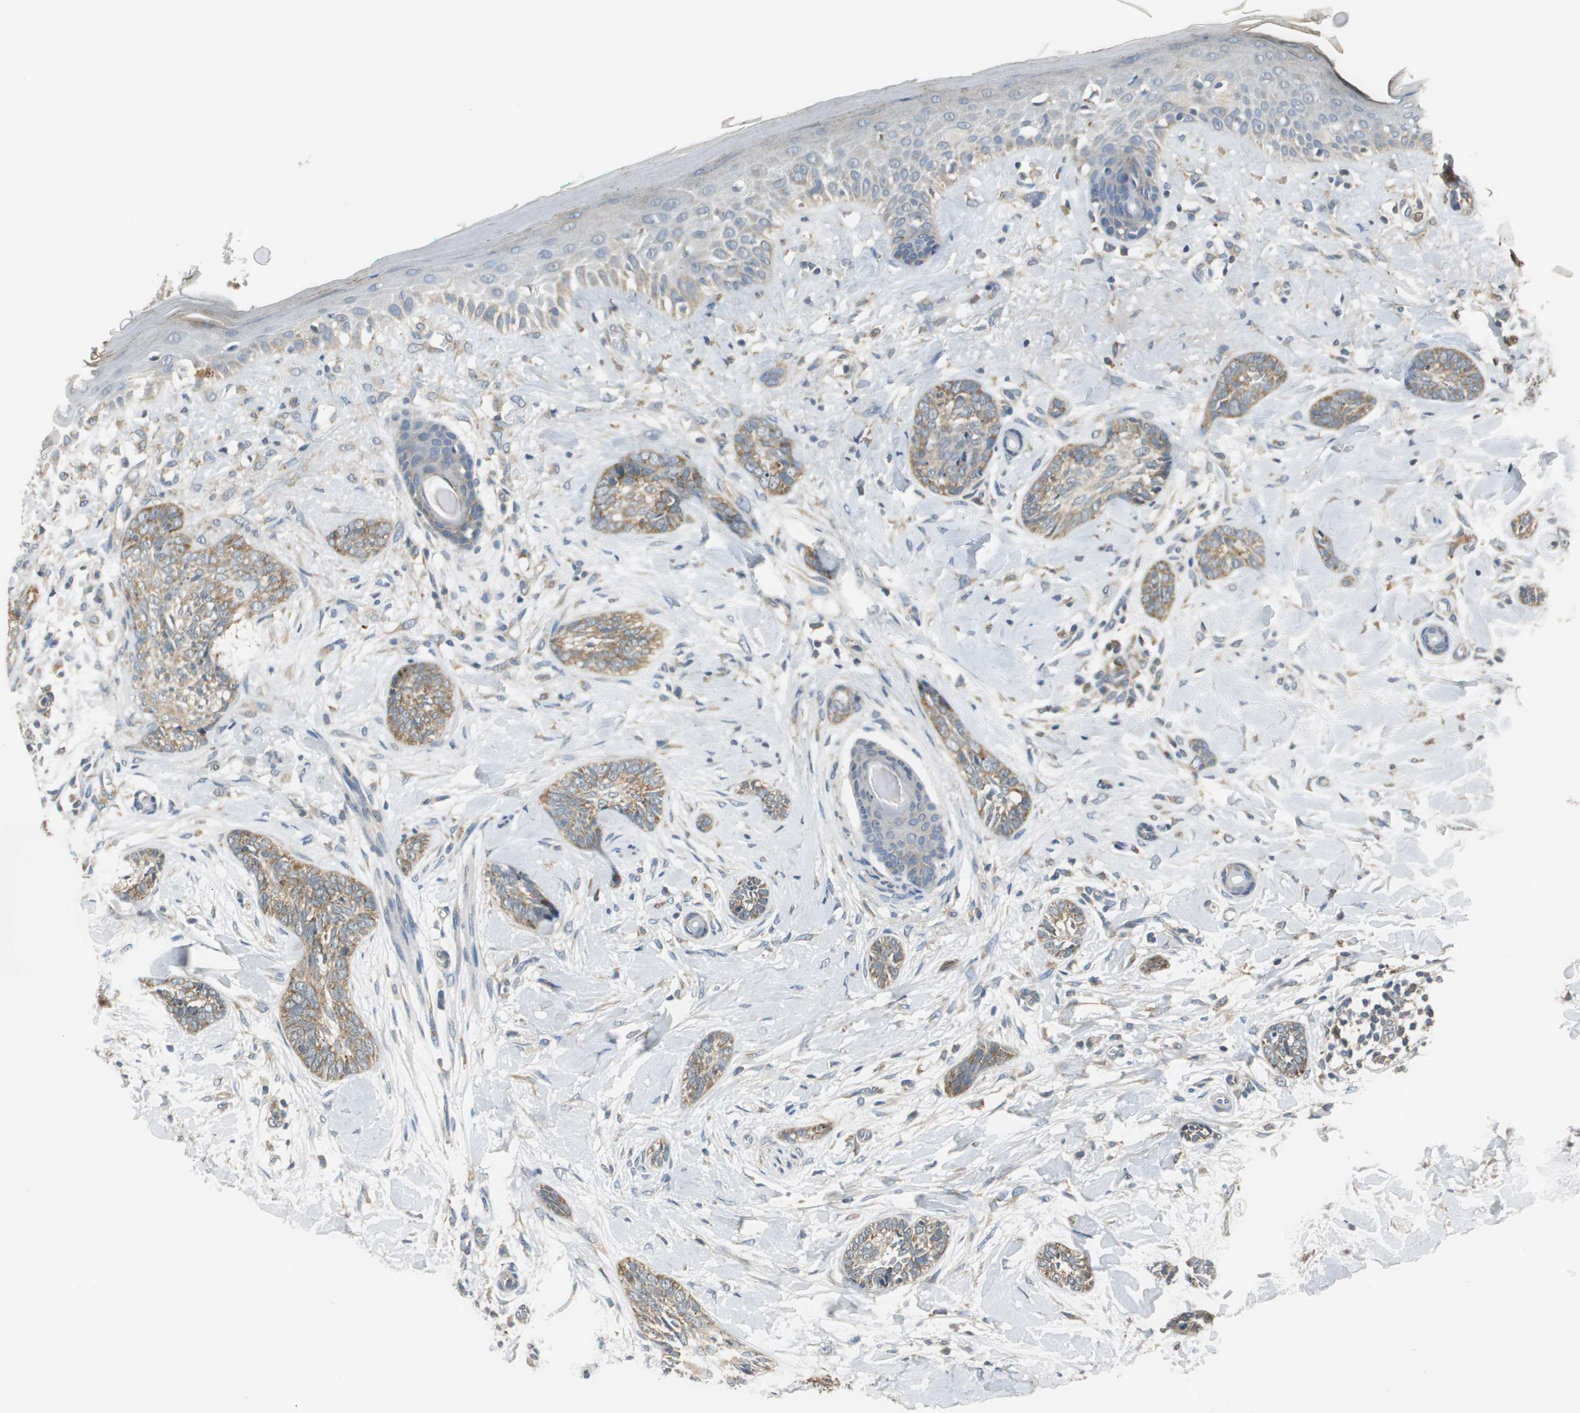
{"staining": {"intensity": "moderate", "quantity": ">75%", "location": "cytoplasmic/membranous"}, "tissue": "skin cancer", "cell_type": "Tumor cells", "image_type": "cancer", "snomed": [{"axis": "morphology", "description": "Basal cell carcinoma"}, {"axis": "topography", "description": "Skin"}], "caption": "Human basal cell carcinoma (skin) stained for a protein (brown) reveals moderate cytoplasmic/membranous positive positivity in about >75% of tumor cells.", "gene": "CNOT3", "patient": {"sex": "female", "age": 58}}